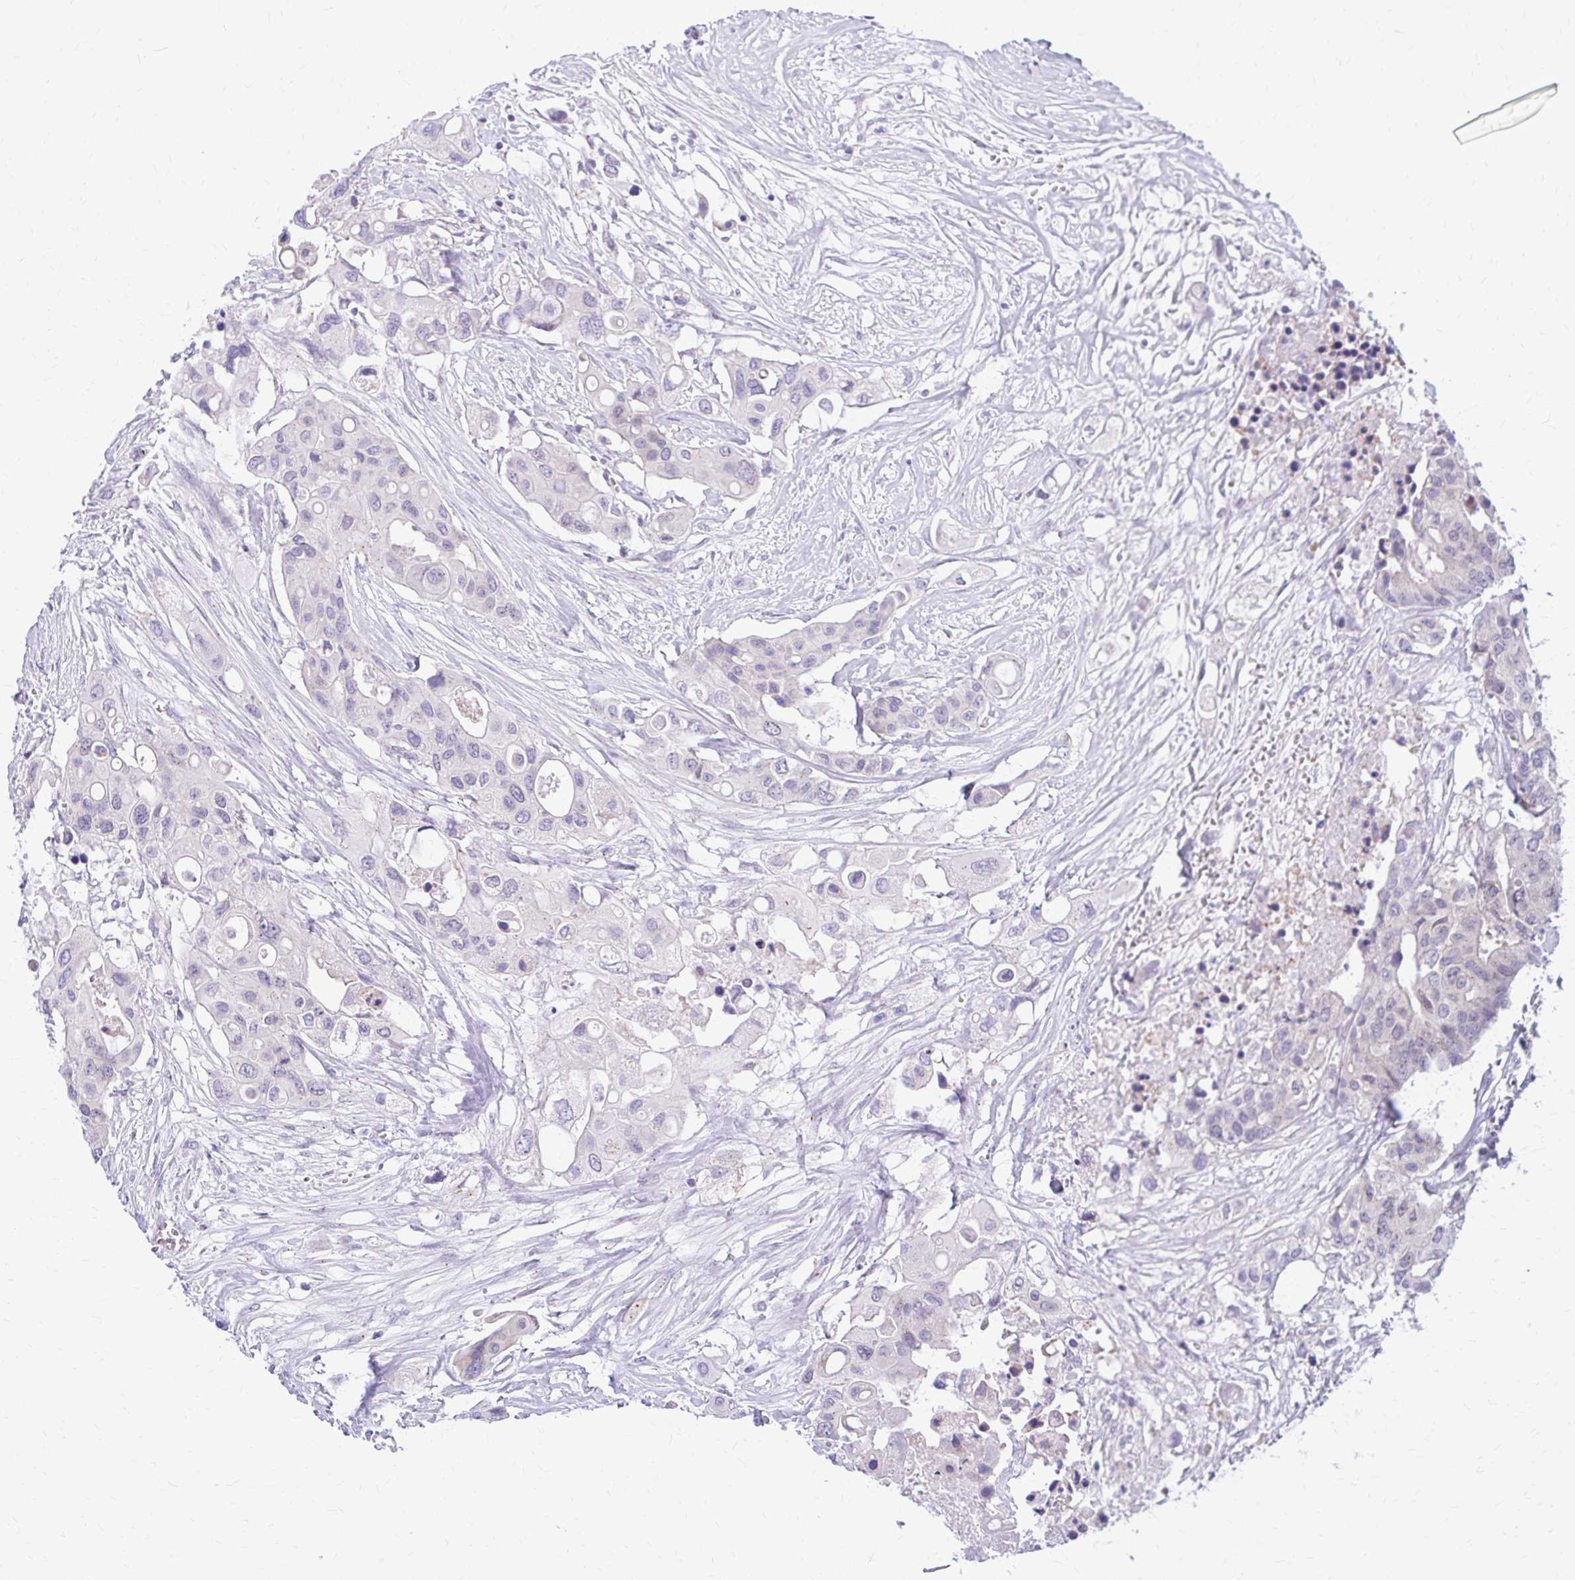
{"staining": {"intensity": "negative", "quantity": "none", "location": "none"}, "tissue": "colorectal cancer", "cell_type": "Tumor cells", "image_type": "cancer", "snomed": [{"axis": "morphology", "description": "Adenocarcinoma, NOS"}, {"axis": "topography", "description": "Colon"}], "caption": "High power microscopy micrograph of an immunohistochemistry histopathology image of adenocarcinoma (colorectal), revealing no significant positivity in tumor cells.", "gene": "RADIL", "patient": {"sex": "male", "age": 77}}